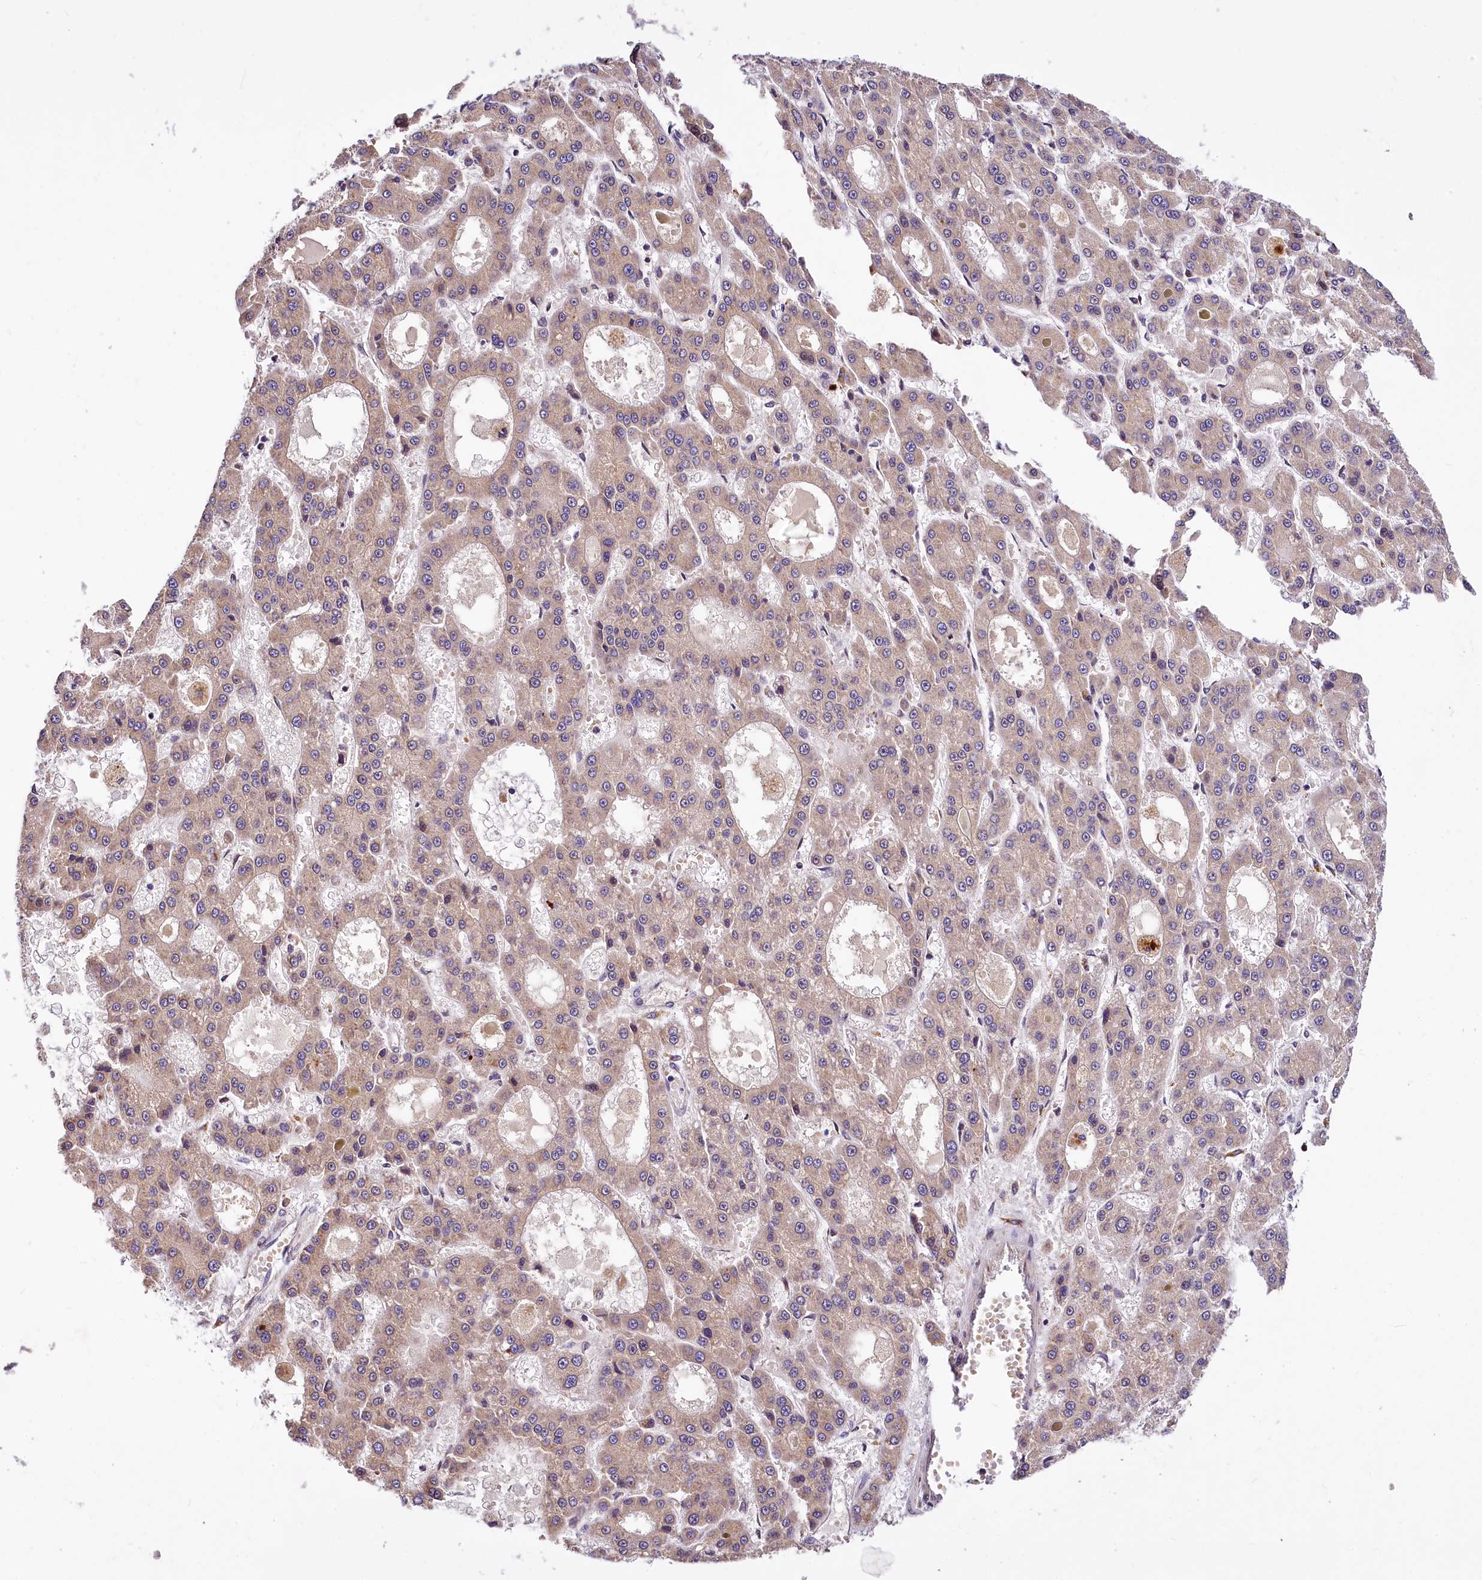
{"staining": {"intensity": "weak", "quantity": ">75%", "location": "cytoplasmic/membranous"}, "tissue": "liver cancer", "cell_type": "Tumor cells", "image_type": "cancer", "snomed": [{"axis": "morphology", "description": "Carcinoma, Hepatocellular, NOS"}, {"axis": "topography", "description": "Liver"}], "caption": "A low amount of weak cytoplasmic/membranous staining is seen in about >75% of tumor cells in hepatocellular carcinoma (liver) tissue. The protein of interest is stained brown, and the nuclei are stained in blue (DAB (3,3'-diaminobenzidine) IHC with brightfield microscopy, high magnification).", "gene": "SUPV3L1", "patient": {"sex": "male", "age": 70}}